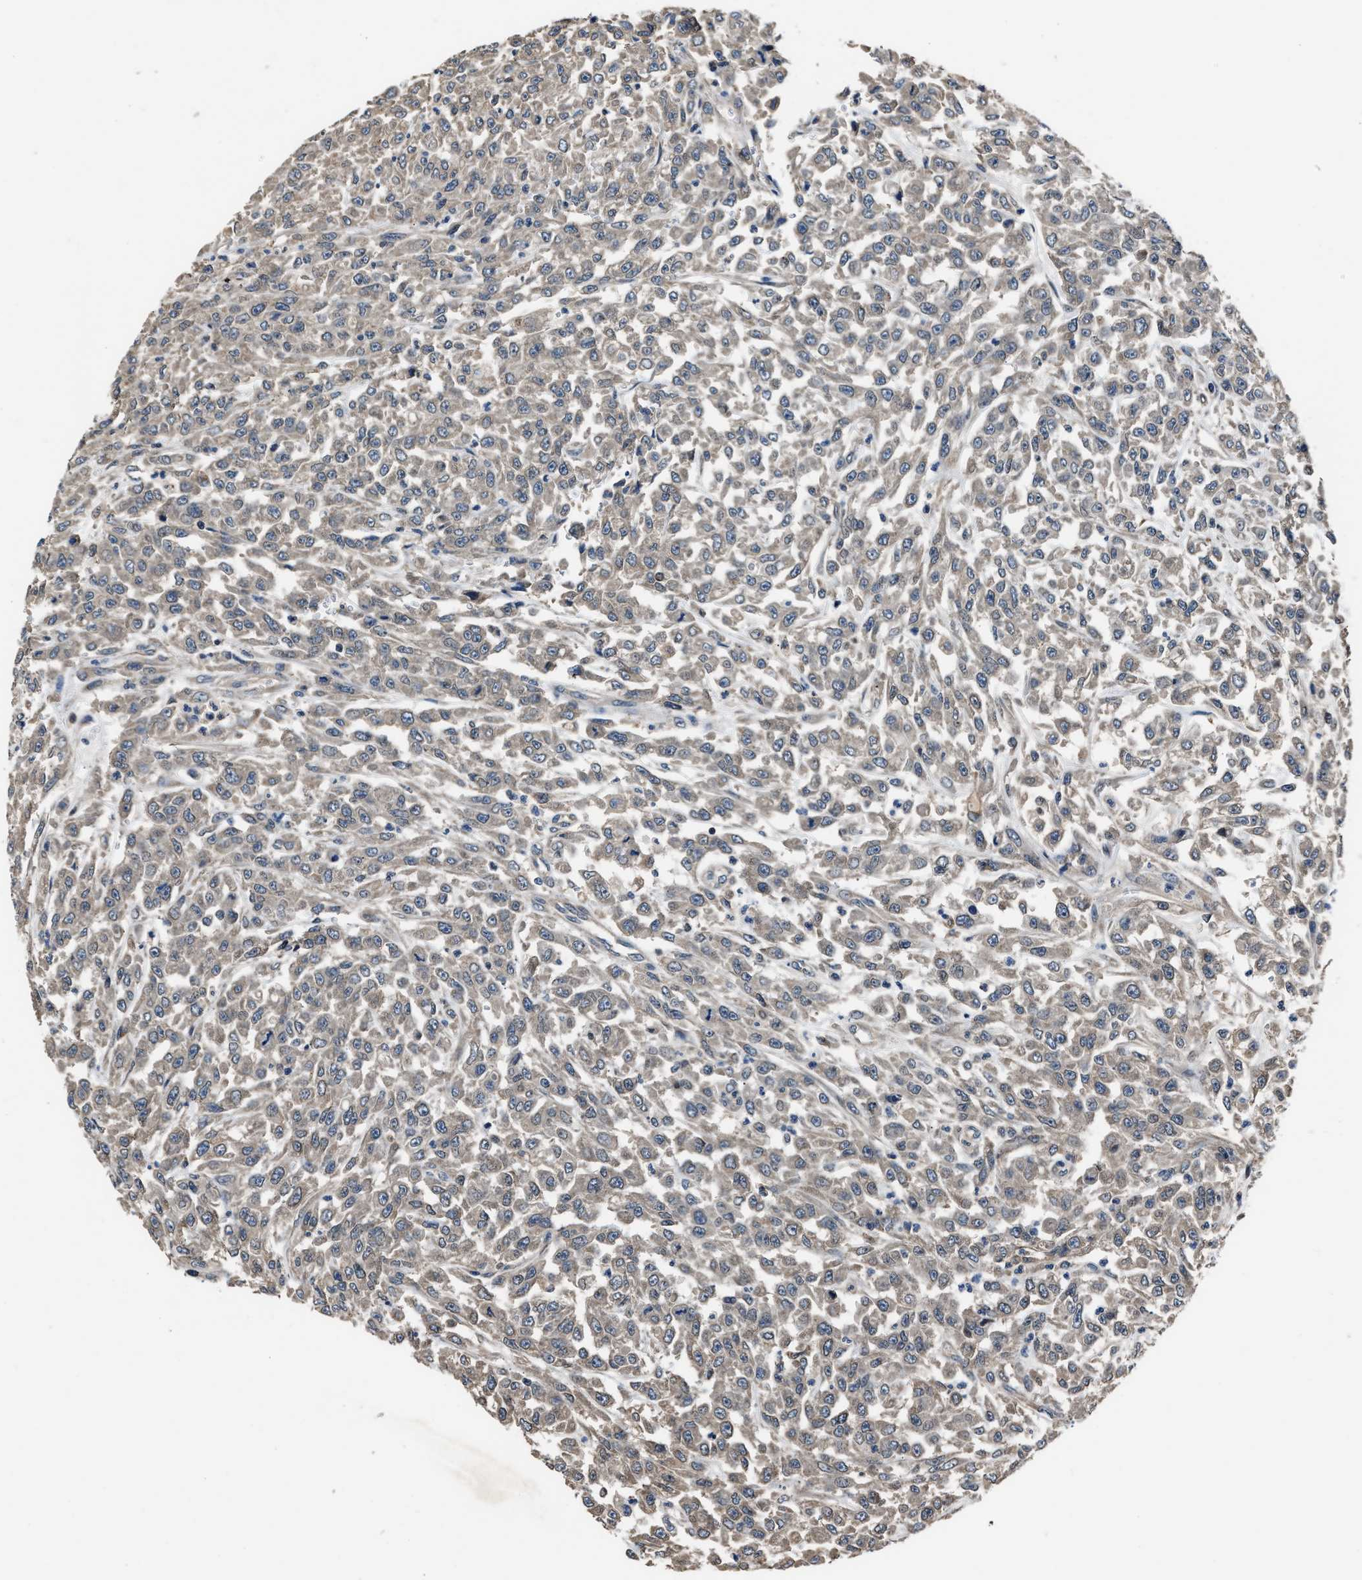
{"staining": {"intensity": "weak", "quantity": "25%-75%", "location": "cytoplasmic/membranous"}, "tissue": "urothelial cancer", "cell_type": "Tumor cells", "image_type": "cancer", "snomed": [{"axis": "morphology", "description": "Urothelial carcinoma, High grade"}, {"axis": "topography", "description": "Urinary bladder"}], "caption": "DAB (3,3'-diaminobenzidine) immunohistochemical staining of urothelial carcinoma (high-grade) demonstrates weak cytoplasmic/membranous protein staining in approximately 25%-75% of tumor cells.", "gene": "TNRC18", "patient": {"sex": "male", "age": 46}}